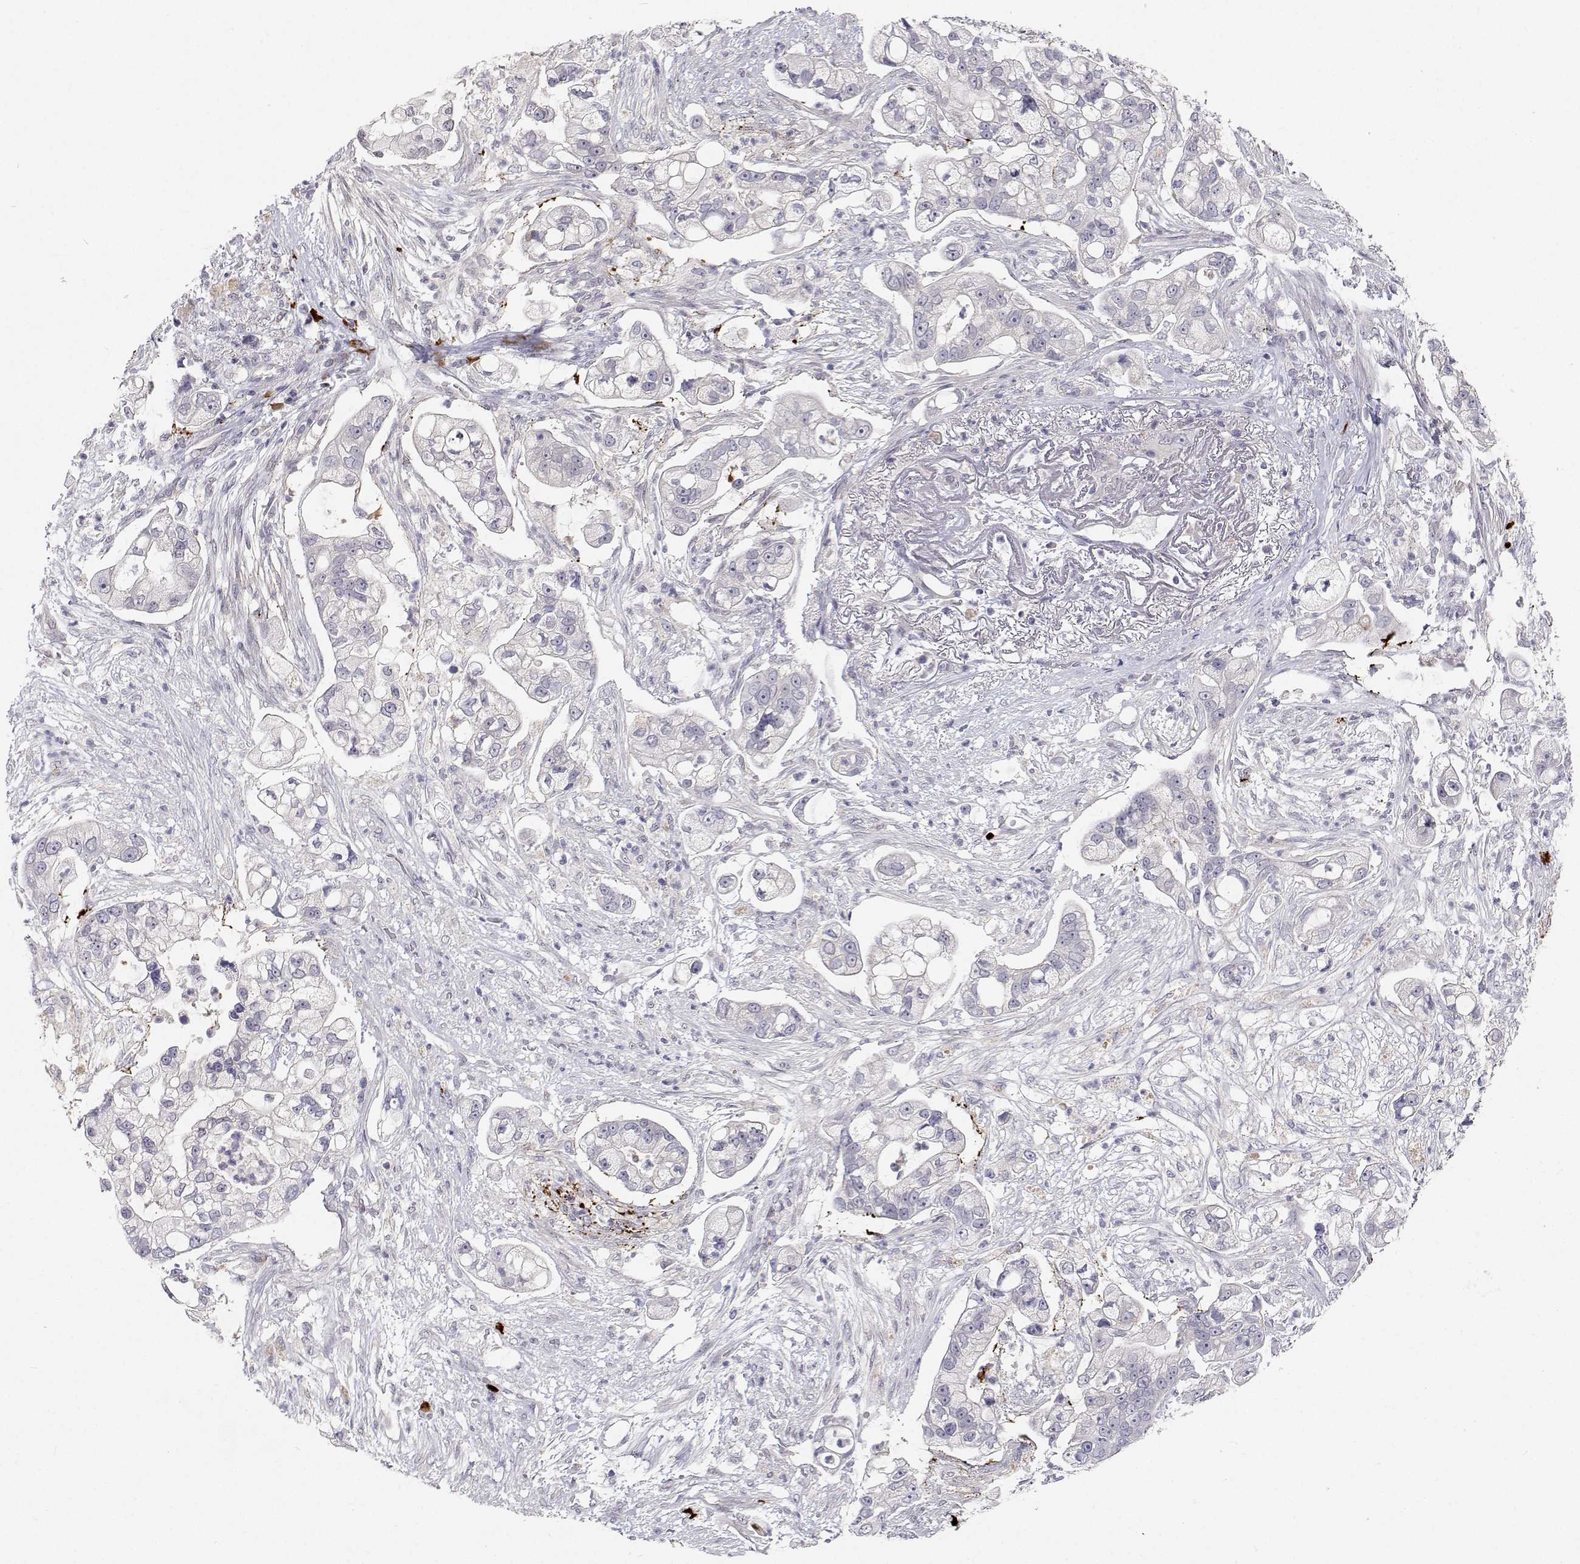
{"staining": {"intensity": "negative", "quantity": "none", "location": "none"}, "tissue": "pancreatic cancer", "cell_type": "Tumor cells", "image_type": "cancer", "snomed": [{"axis": "morphology", "description": "Adenocarcinoma, NOS"}, {"axis": "topography", "description": "Pancreas"}], "caption": "This is a image of immunohistochemistry staining of adenocarcinoma (pancreatic), which shows no expression in tumor cells.", "gene": "MYPN", "patient": {"sex": "female", "age": 69}}